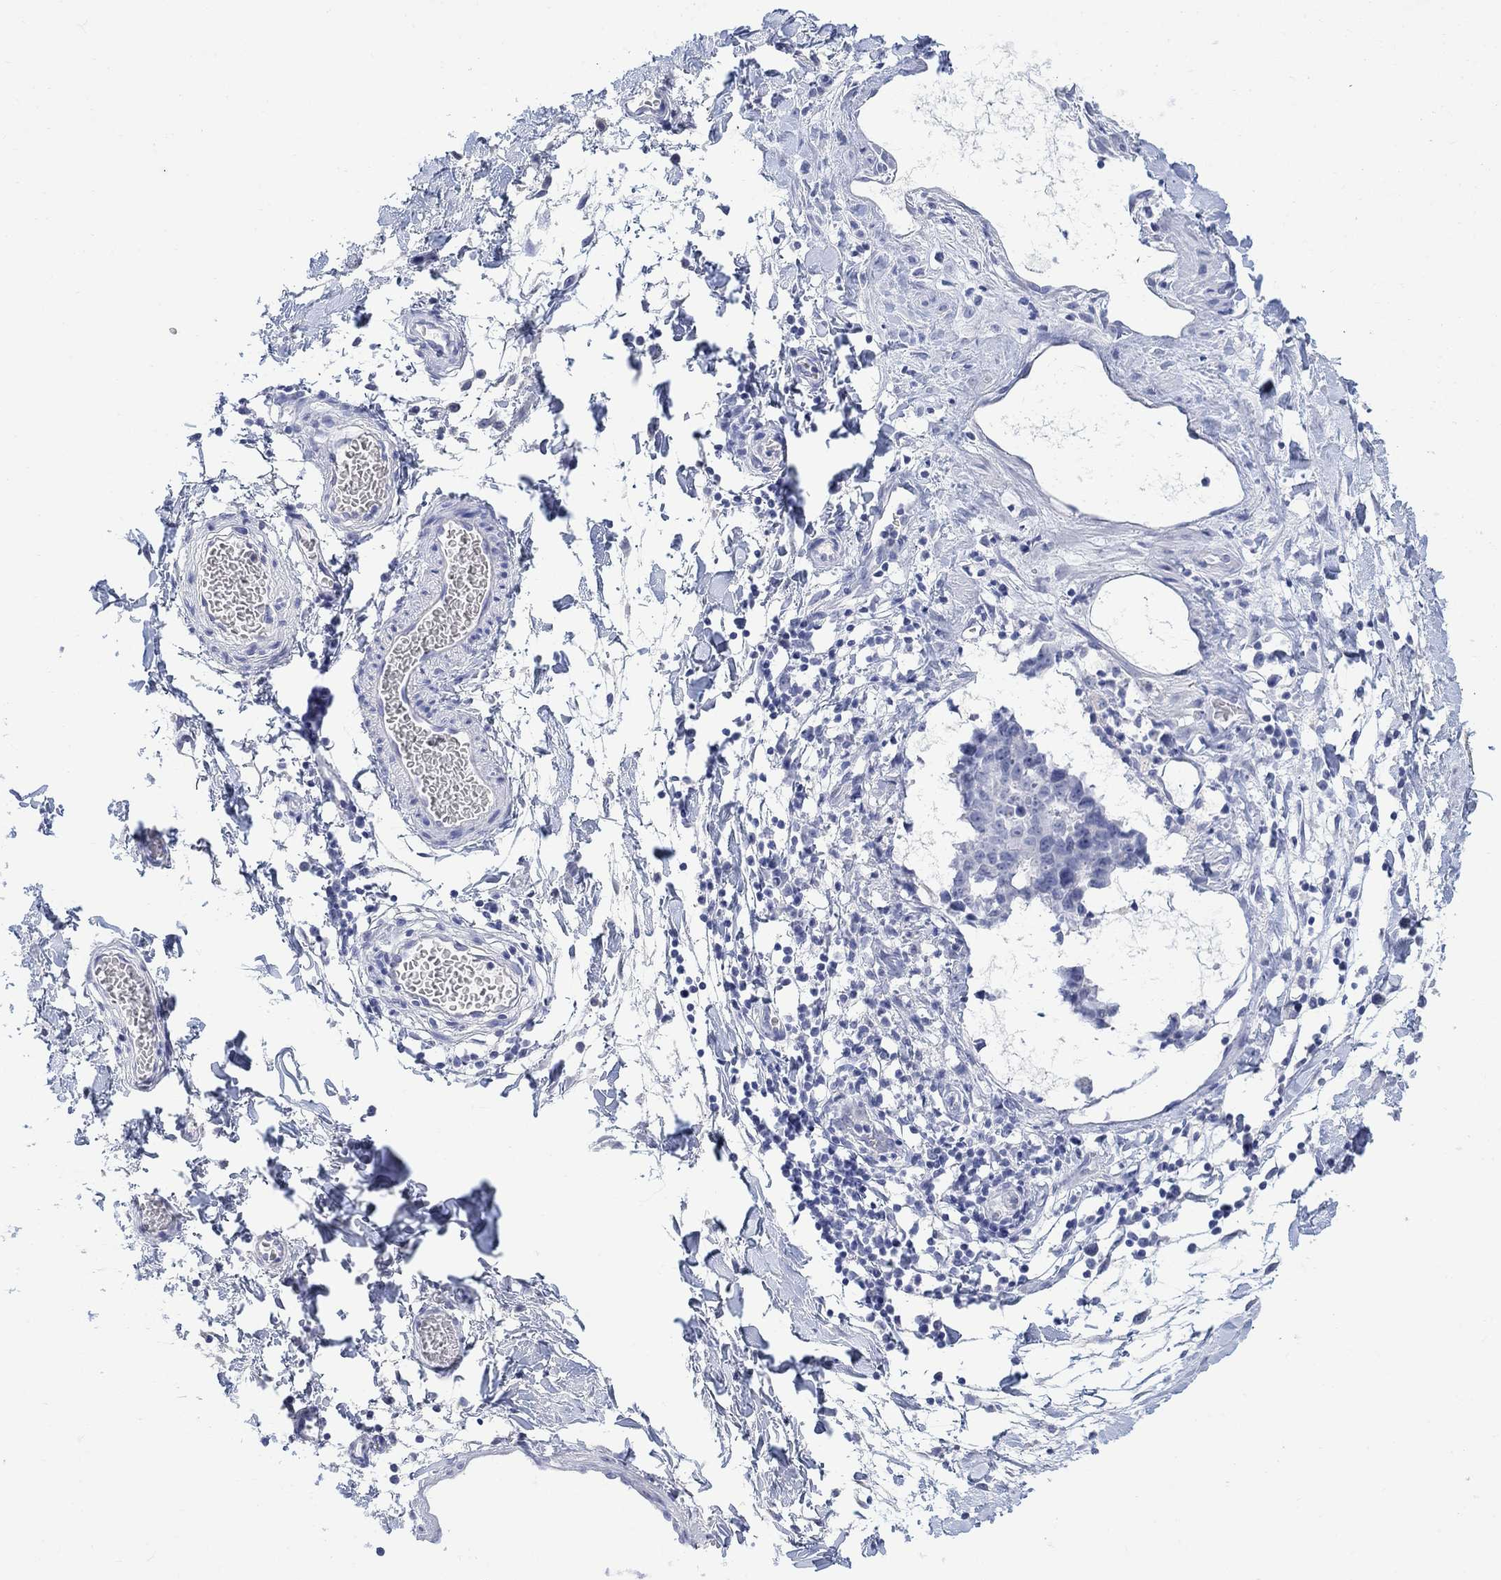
{"staining": {"intensity": "negative", "quantity": "none", "location": "none"}, "tissue": "adipose tissue", "cell_type": "Adipocytes", "image_type": "normal", "snomed": [{"axis": "morphology", "description": "Normal tissue, NOS"}, {"axis": "topography", "description": "Vascular tissue"}, {"axis": "topography", "description": "Peripheral nerve tissue"}], "caption": "The IHC photomicrograph has no significant positivity in adipocytes of adipose tissue. Nuclei are stained in blue.", "gene": "FBP2", "patient": {"sex": "male", "age": 23}}